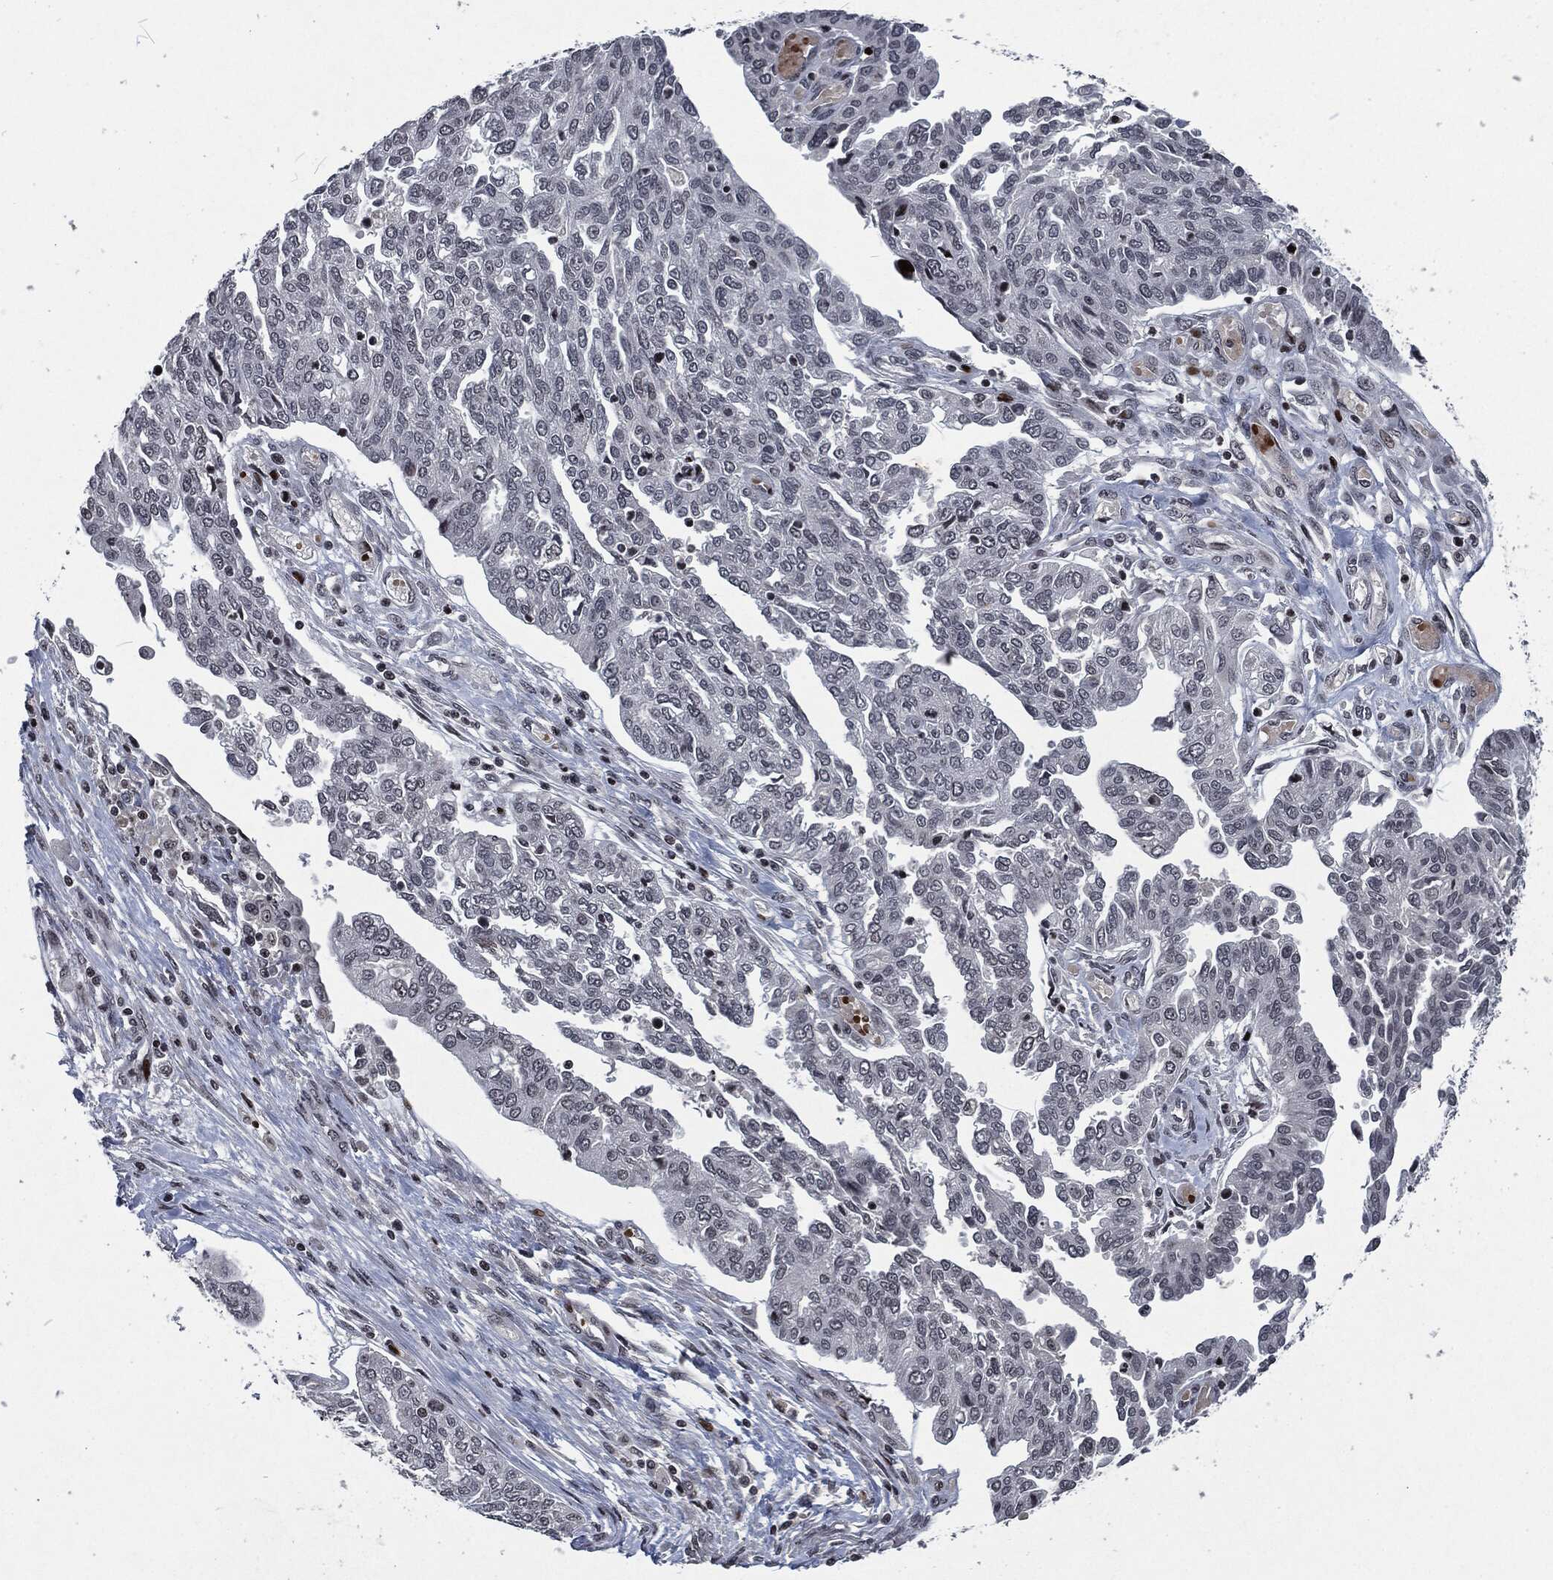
{"staining": {"intensity": "negative", "quantity": "none", "location": "none"}, "tissue": "ovarian cancer", "cell_type": "Tumor cells", "image_type": "cancer", "snomed": [{"axis": "morphology", "description": "Cystadenocarcinoma, serous, NOS"}, {"axis": "topography", "description": "Ovary"}], "caption": "Immunohistochemical staining of ovarian cancer reveals no significant staining in tumor cells. Brightfield microscopy of immunohistochemistry stained with DAB (3,3'-diaminobenzidine) (brown) and hematoxylin (blue), captured at high magnification.", "gene": "EGFR", "patient": {"sex": "female", "age": 67}}